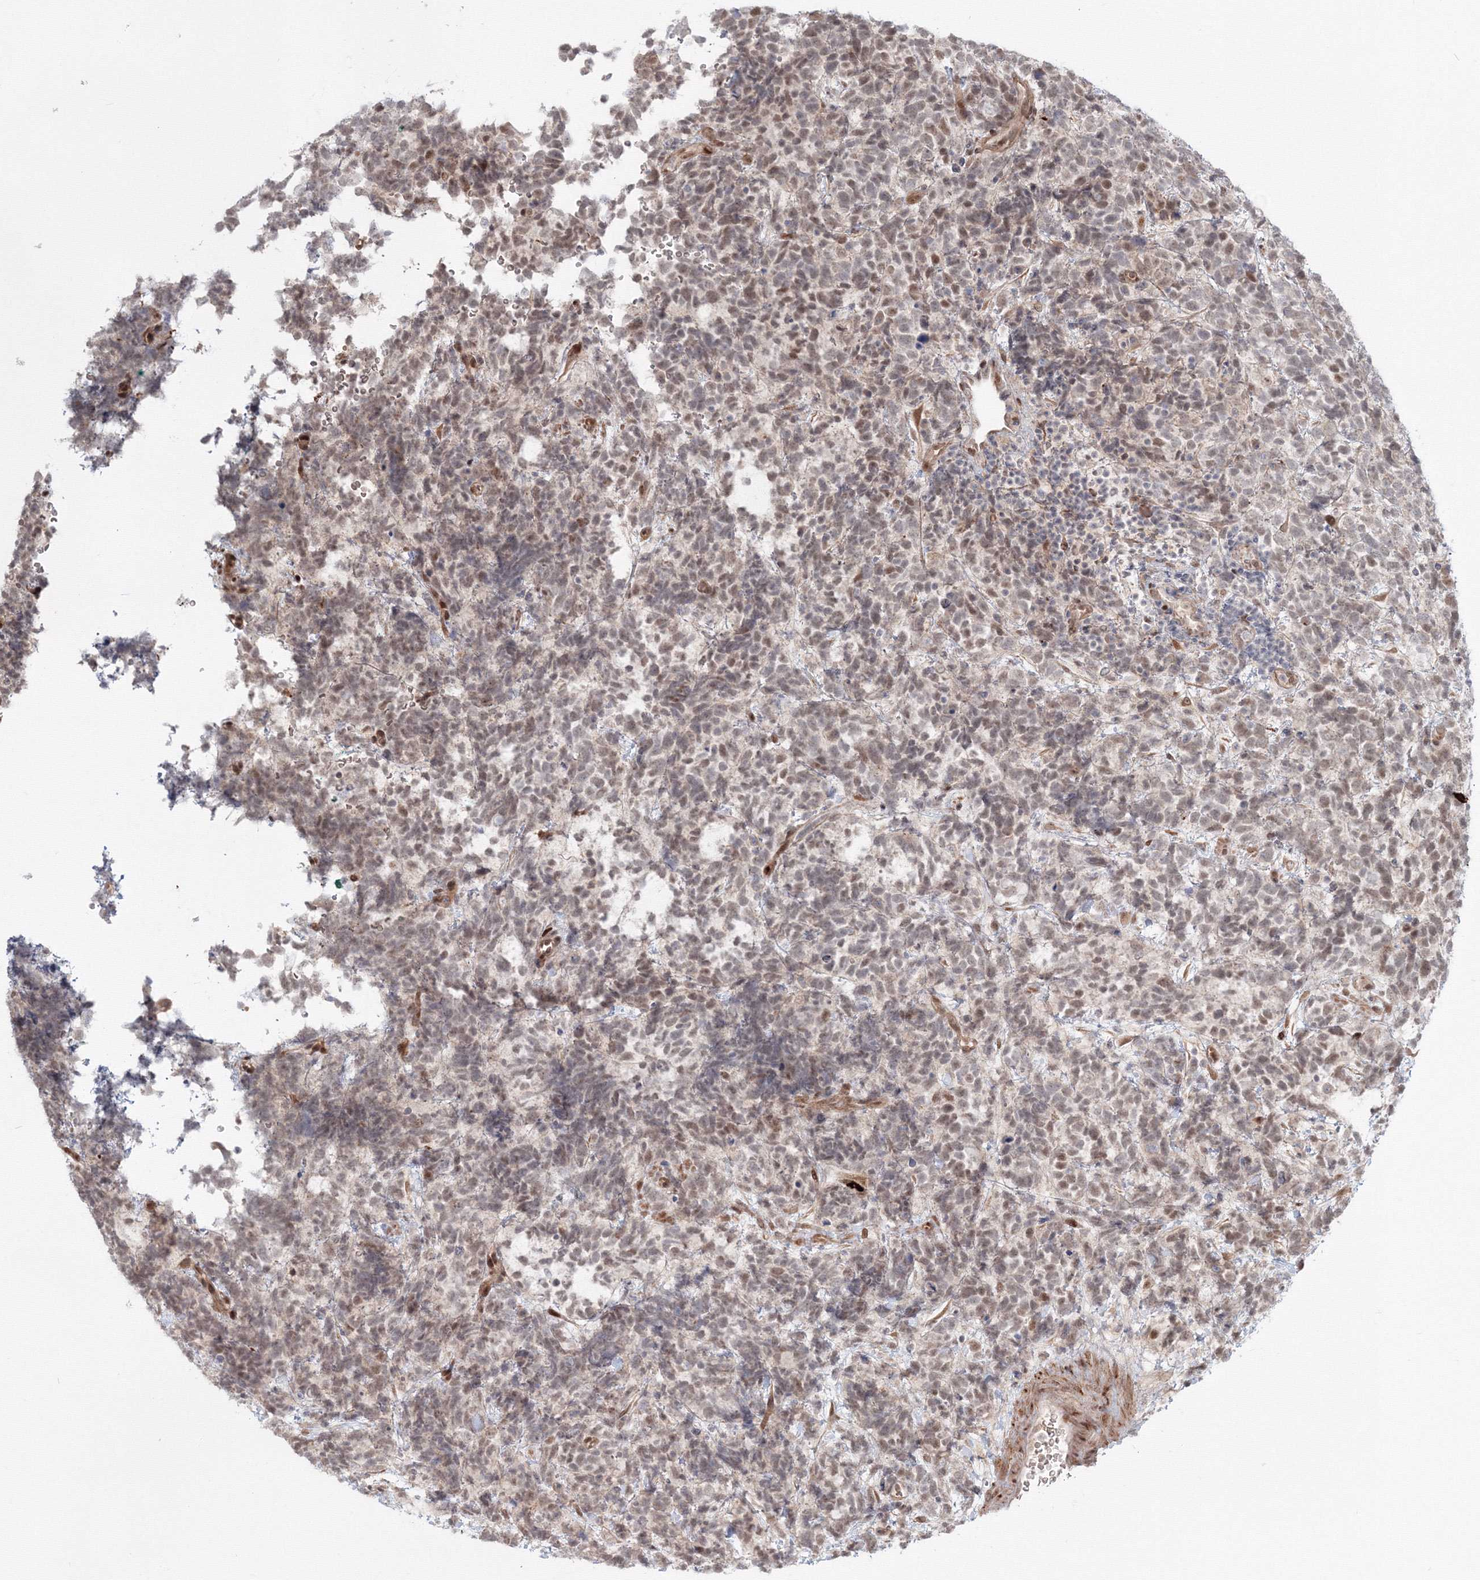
{"staining": {"intensity": "weak", "quantity": ">75%", "location": "nuclear"}, "tissue": "urothelial cancer", "cell_type": "Tumor cells", "image_type": "cancer", "snomed": [{"axis": "morphology", "description": "Urothelial carcinoma, High grade"}, {"axis": "topography", "description": "Urinary bladder"}], "caption": "High-power microscopy captured an IHC image of urothelial cancer, revealing weak nuclear expression in approximately >75% of tumor cells.", "gene": "SH3PXD2A", "patient": {"sex": "female", "age": 82}}